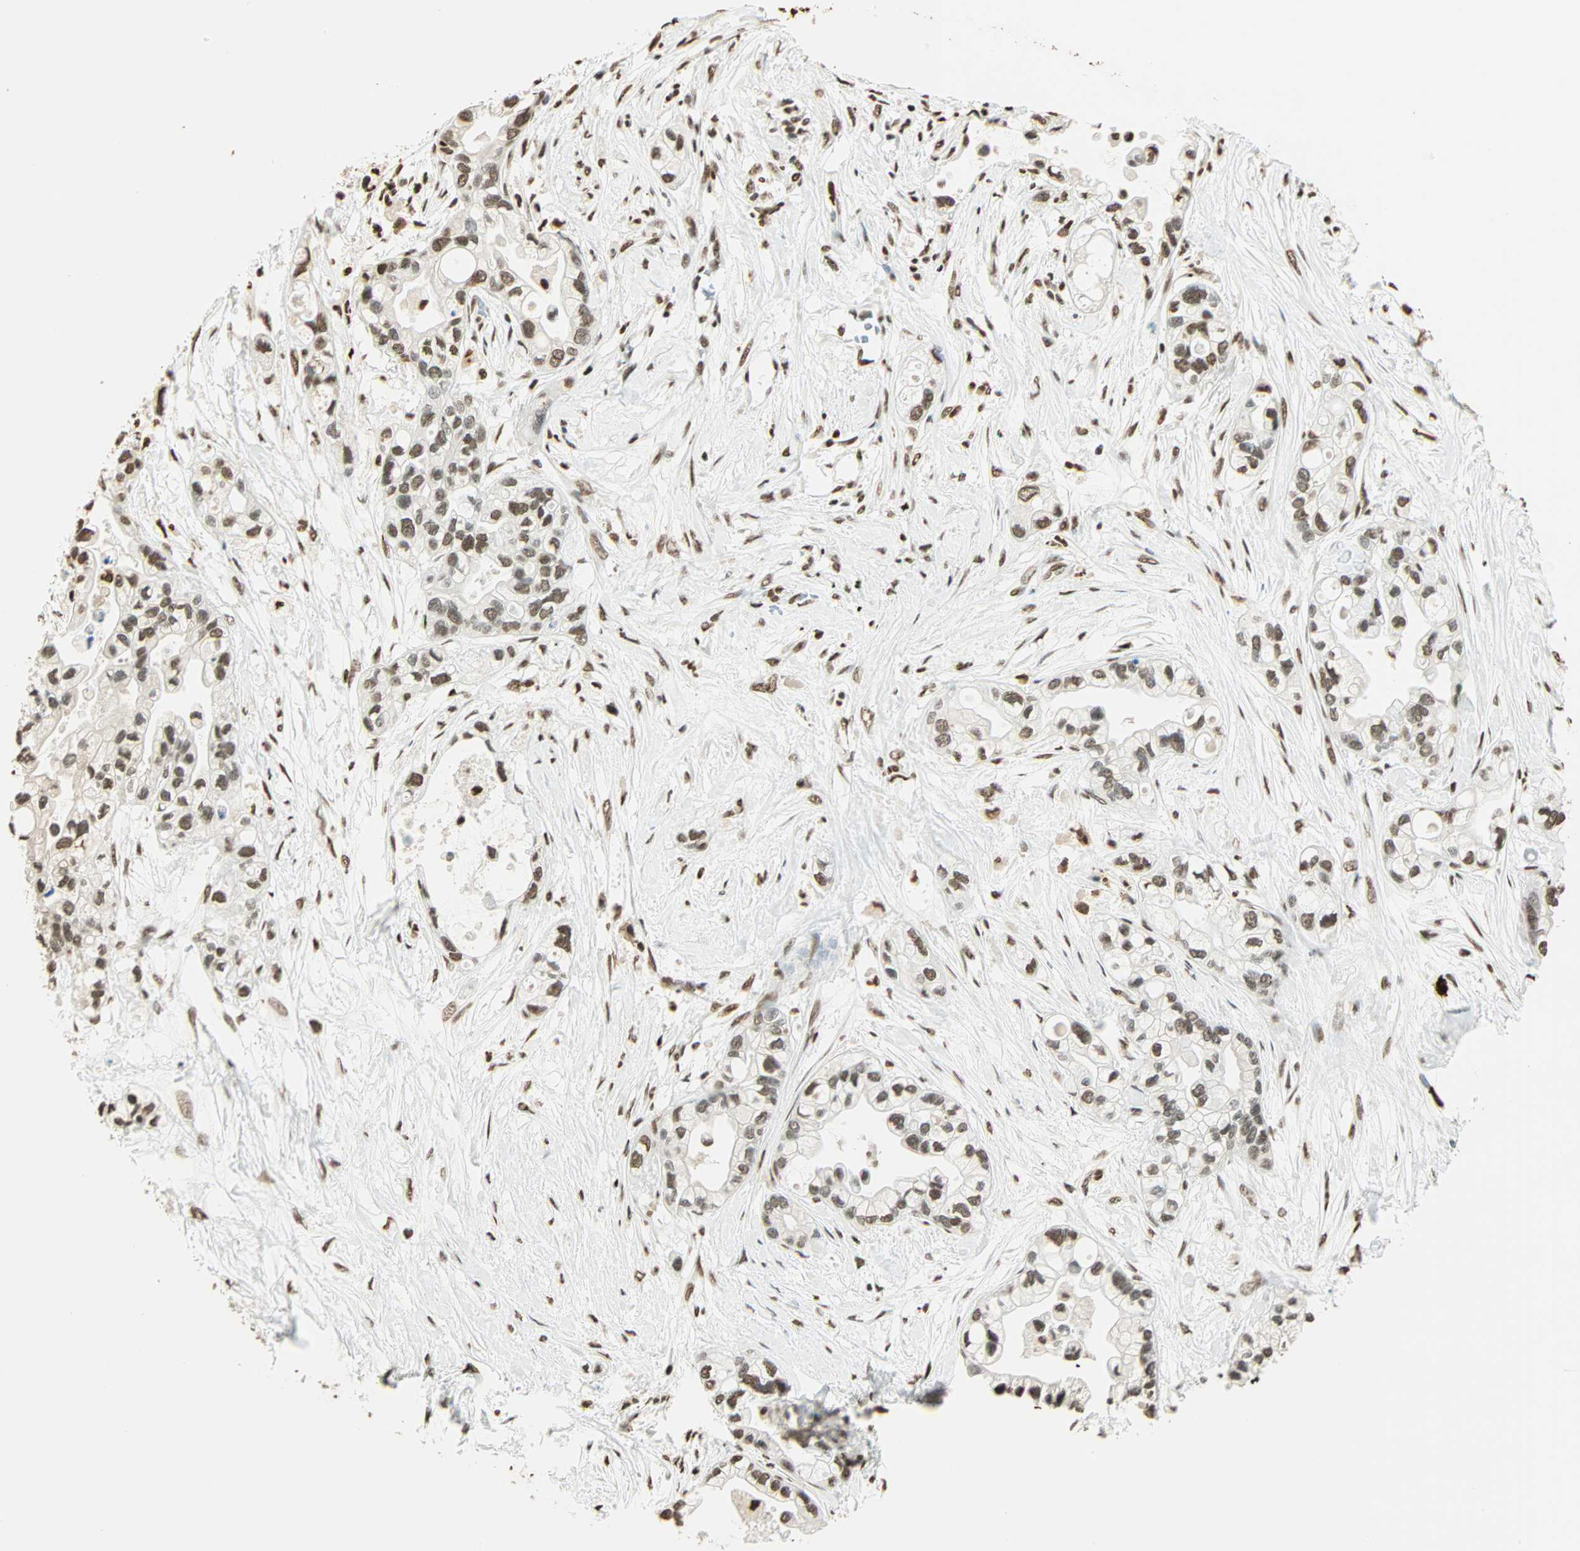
{"staining": {"intensity": "weak", "quantity": "25%-75%", "location": "nuclear"}, "tissue": "pancreatic cancer", "cell_type": "Tumor cells", "image_type": "cancer", "snomed": [{"axis": "morphology", "description": "Adenocarcinoma, NOS"}, {"axis": "topography", "description": "Pancreas"}], "caption": "Weak nuclear protein positivity is present in approximately 25%-75% of tumor cells in pancreatic cancer (adenocarcinoma). (DAB IHC with brightfield microscopy, high magnification).", "gene": "FANCG", "patient": {"sex": "female", "age": 77}}